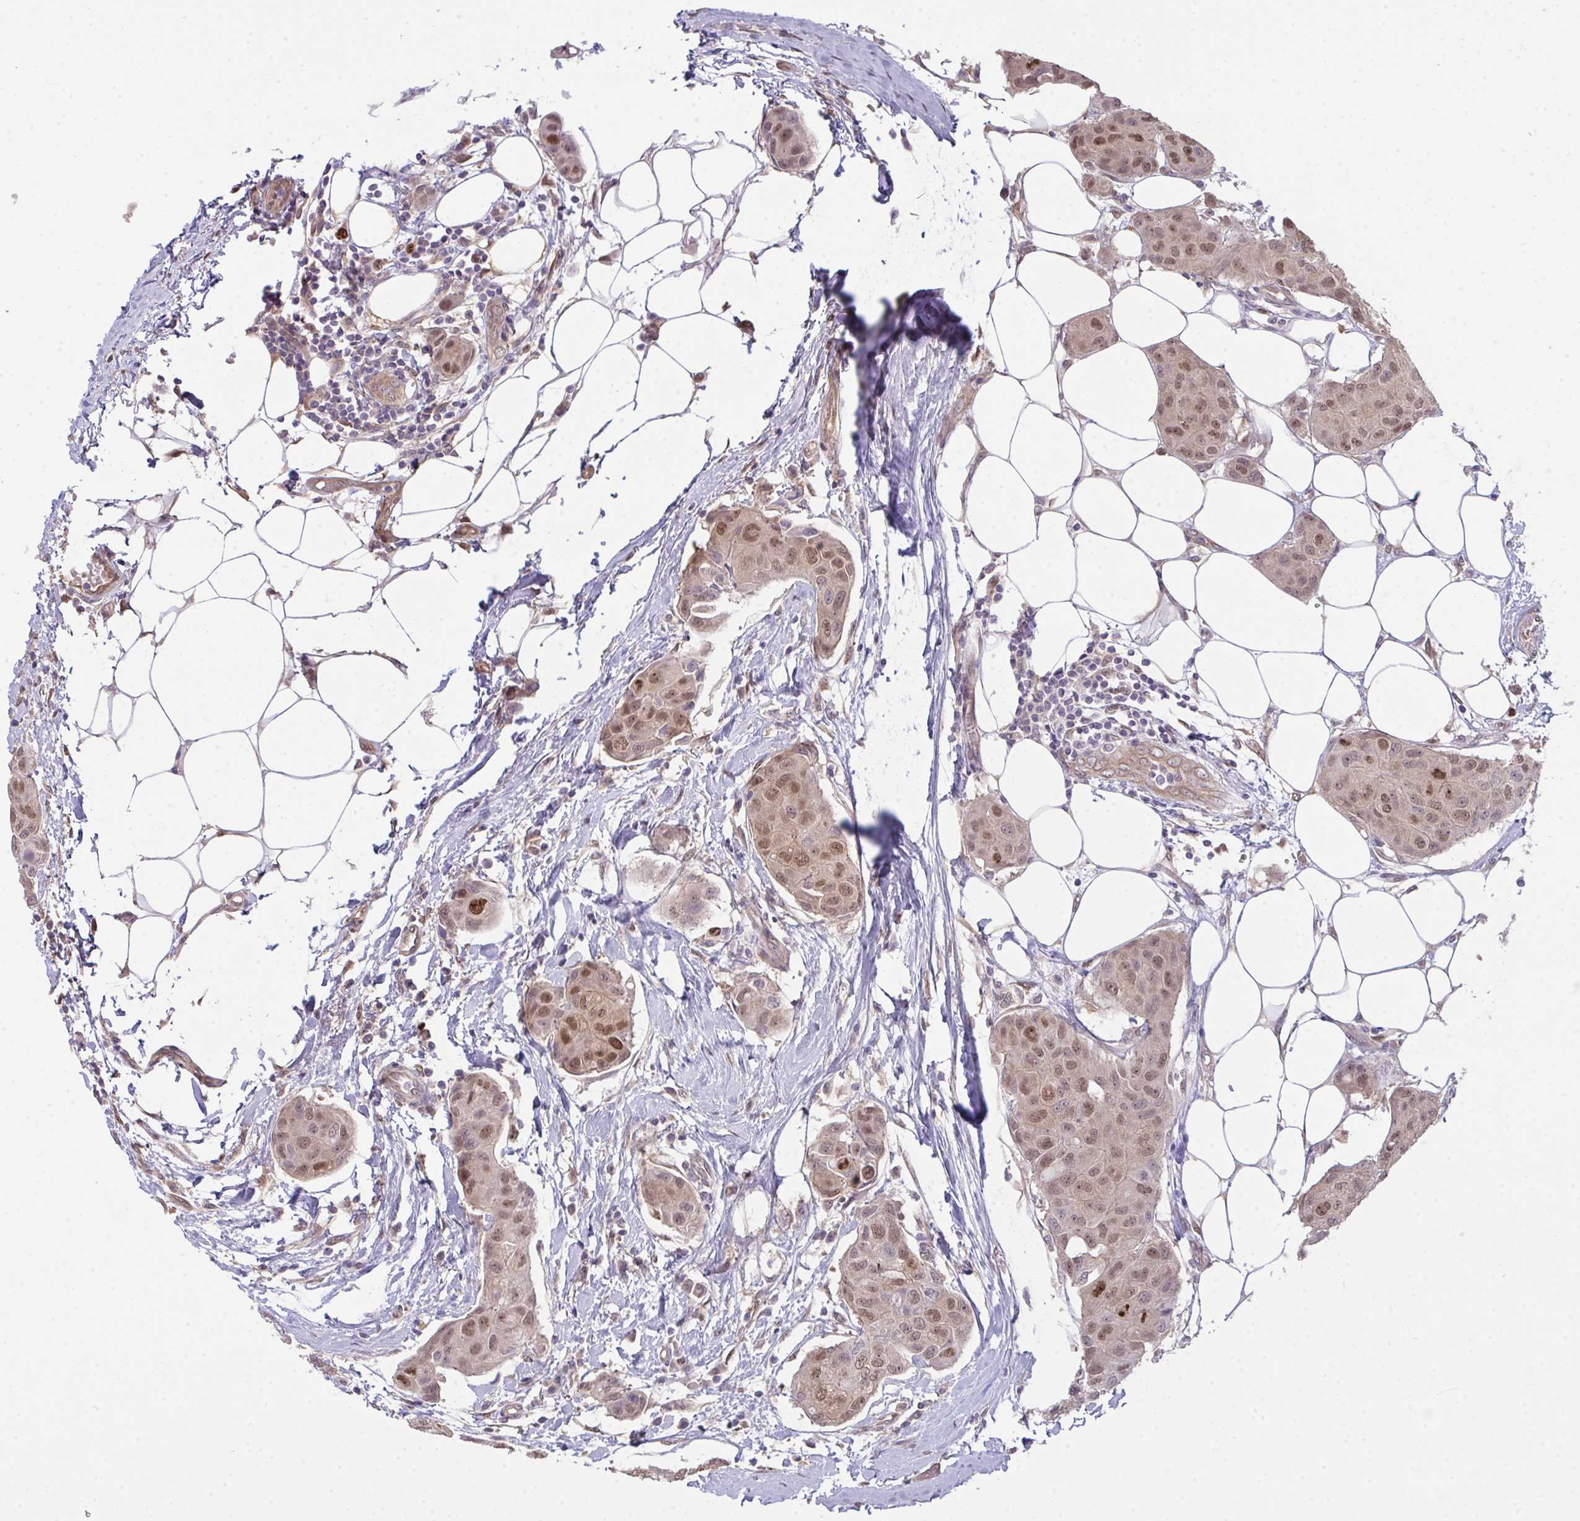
{"staining": {"intensity": "moderate", "quantity": ">75%", "location": "nuclear"}, "tissue": "breast cancer", "cell_type": "Tumor cells", "image_type": "cancer", "snomed": [{"axis": "morphology", "description": "Duct carcinoma"}, {"axis": "topography", "description": "Breast"}, {"axis": "topography", "description": "Lymph node"}], "caption": "An image showing moderate nuclear expression in about >75% of tumor cells in breast cancer, as visualized by brown immunohistochemical staining.", "gene": "SETD7", "patient": {"sex": "female", "age": 80}}